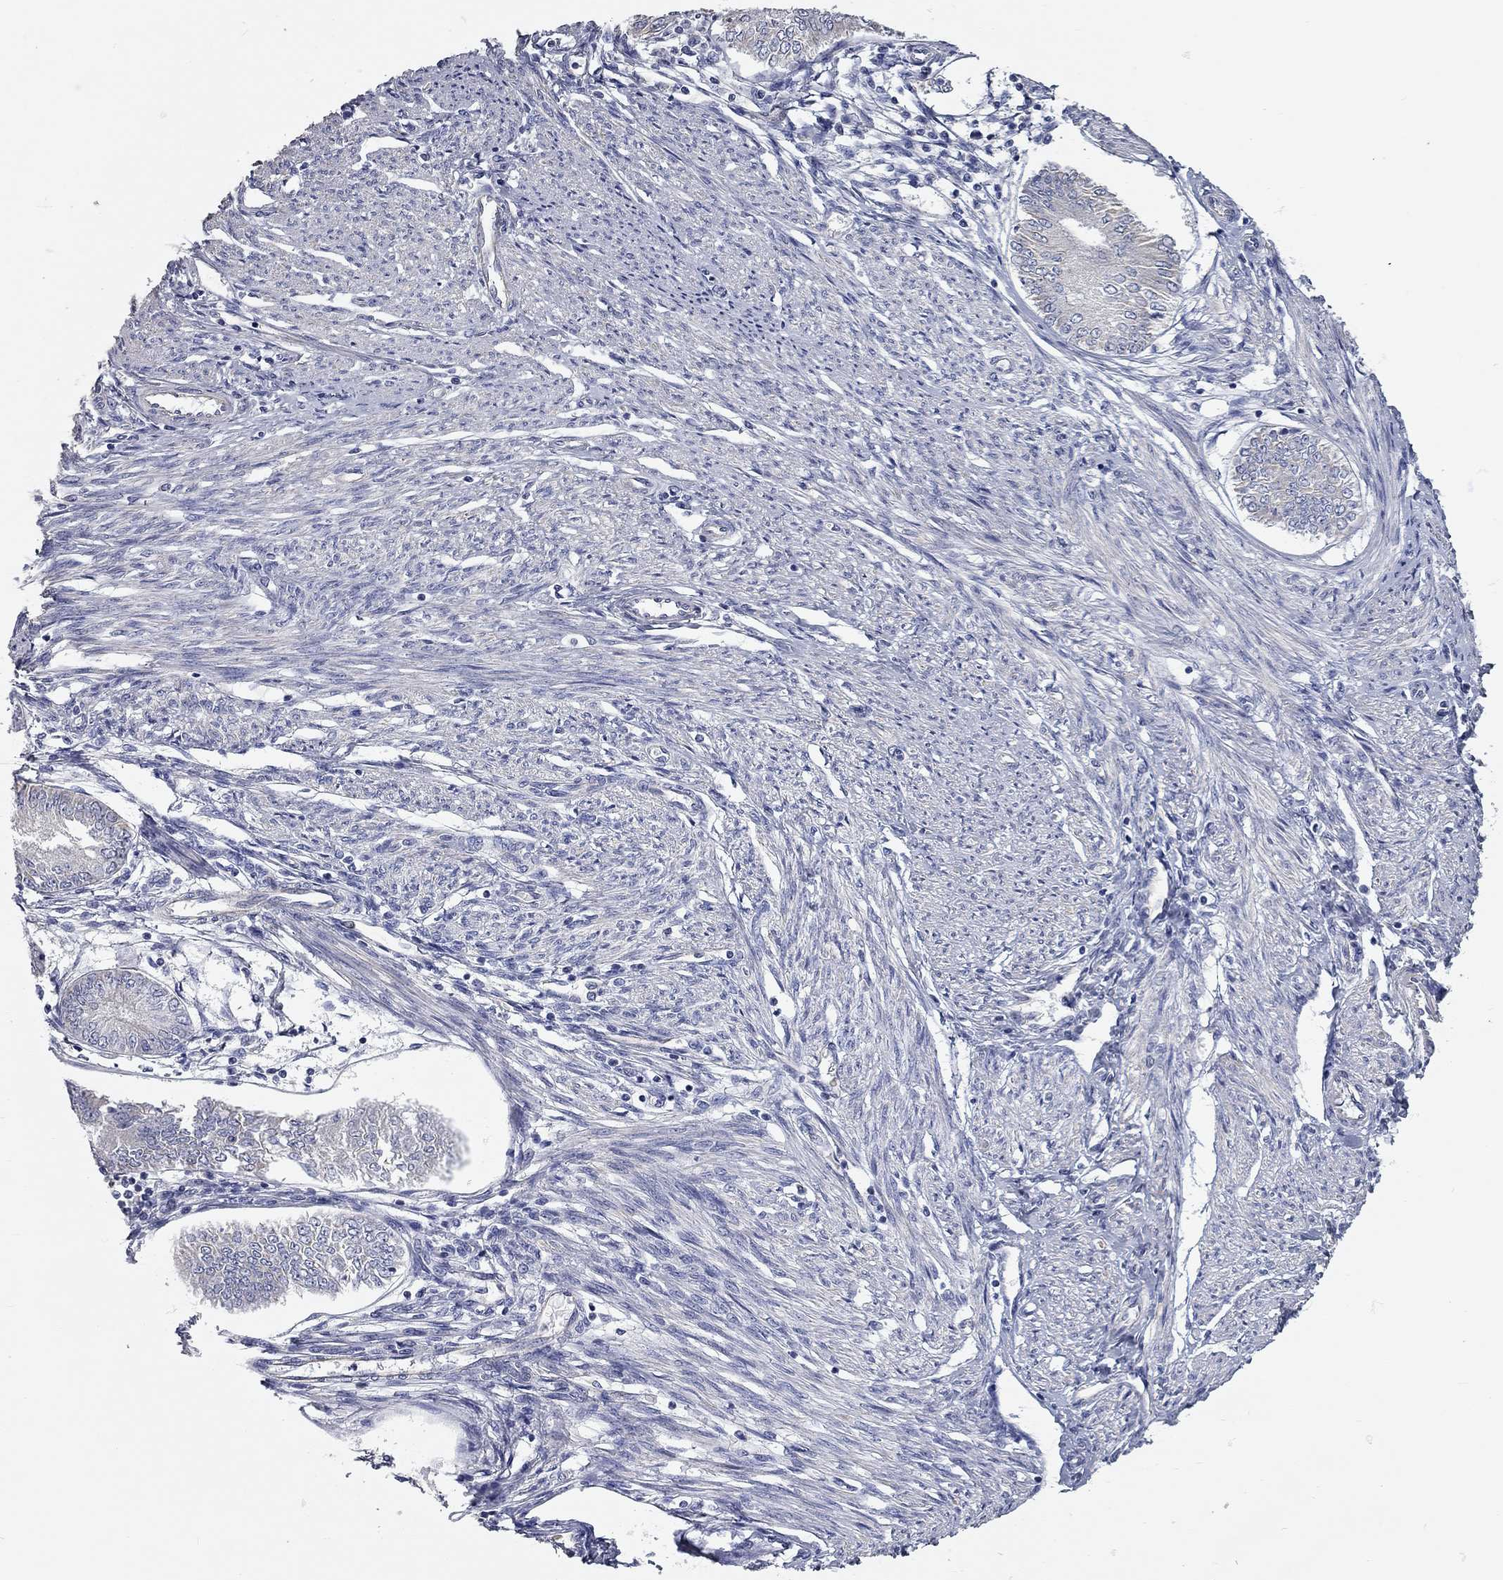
{"staining": {"intensity": "negative", "quantity": "none", "location": "none"}, "tissue": "endometrial cancer", "cell_type": "Tumor cells", "image_type": "cancer", "snomed": [{"axis": "morphology", "description": "Adenocarcinoma, NOS"}, {"axis": "topography", "description": "Endometrium"}], "caption": "There is no significant expression in tumor cells of endometrial cancer.", "gene": "C10orf90", "patient": {"sex": "female", "age": 68}}